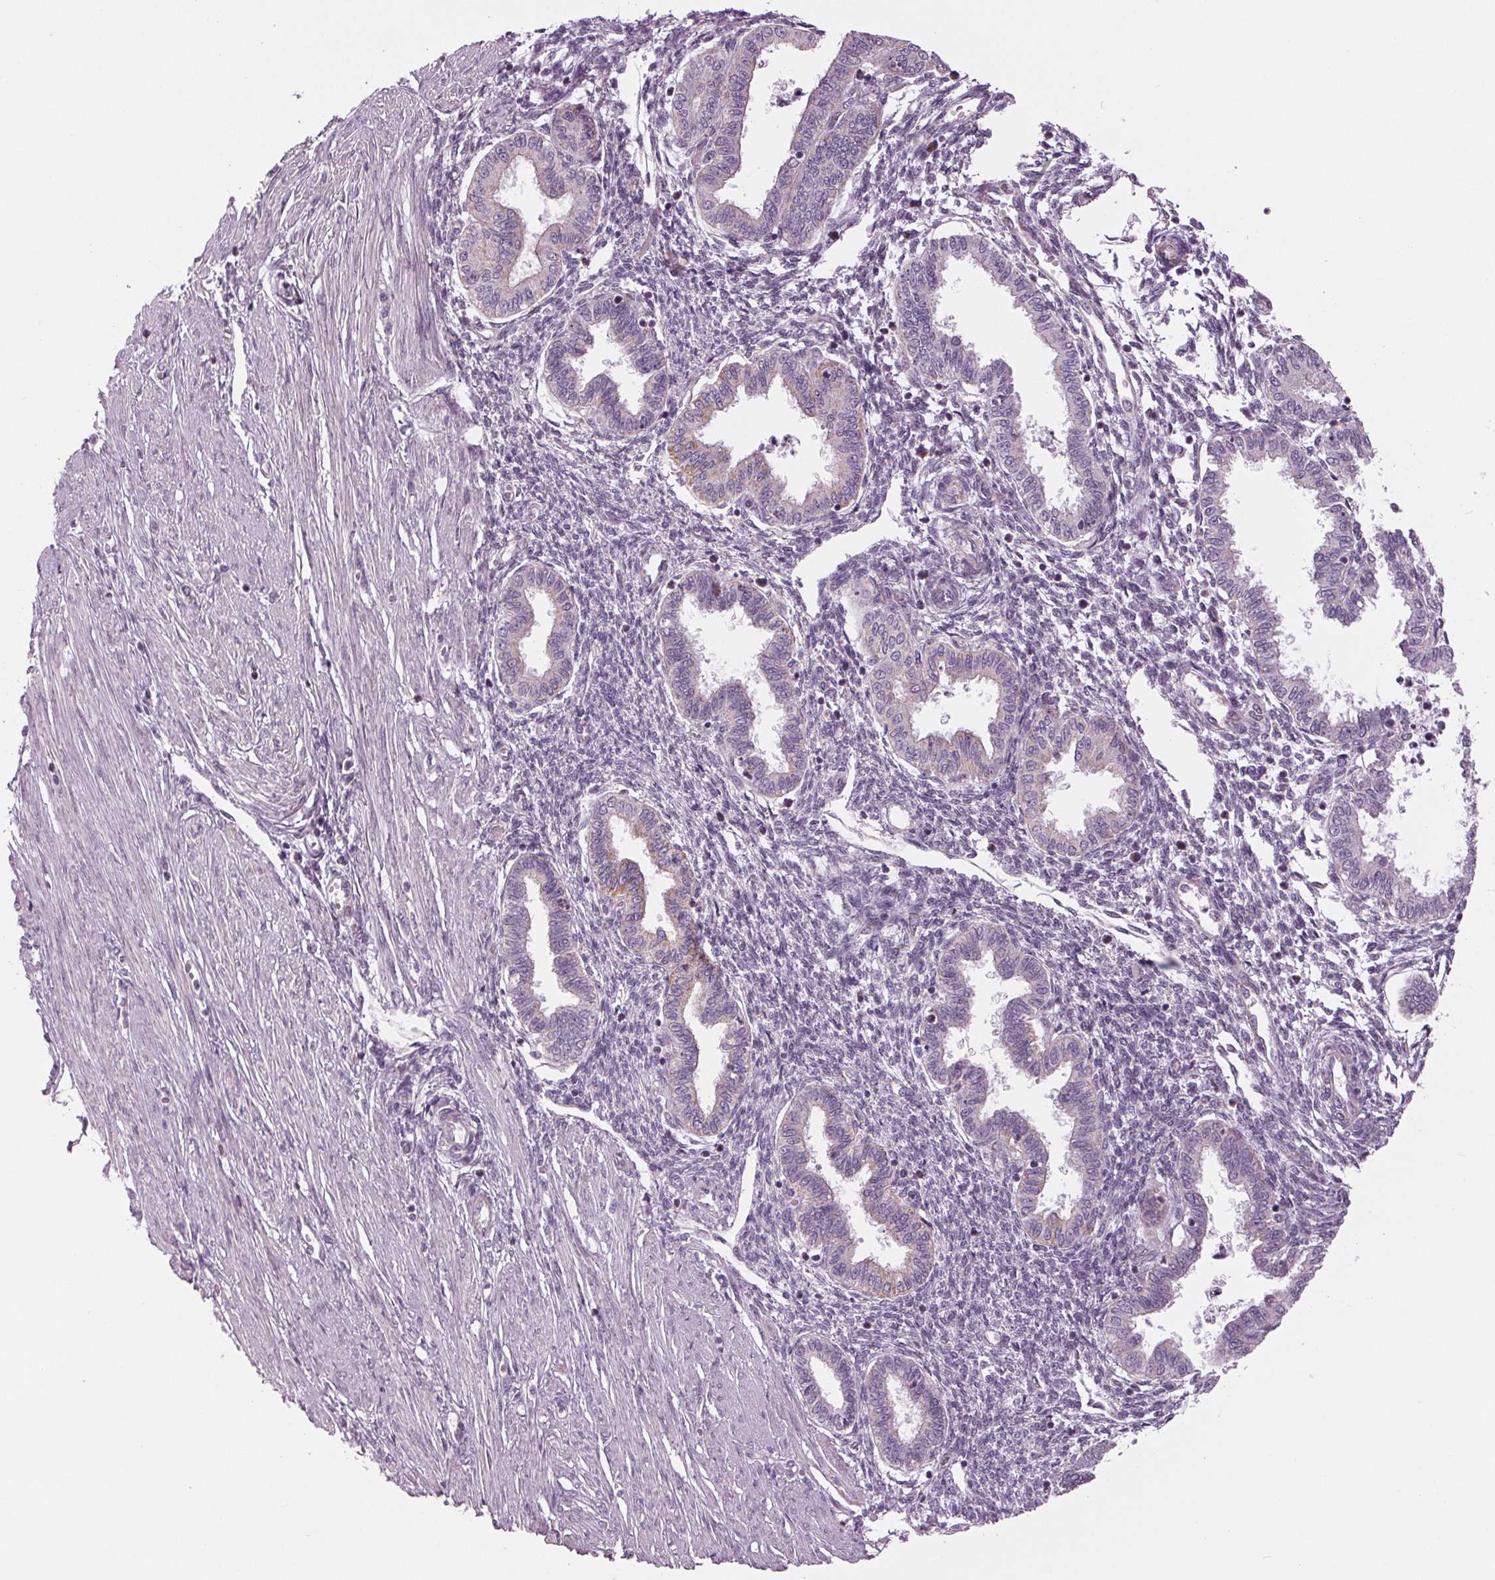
{"staining": {"intensity": "negative", "quantity": "none", "location": "none"}, "tissue": "endometrium", "cell_type": "Cells in endometrial stroma", "image_type": "normal", "snomed": [{"axis": "morphology", "description": "Normal tissue, NOS"}, {"axis": "topography", "description": "Endometrium"}], "caption": "Cells in endometrial stroma show no significant expression in benign endometrium.", "gene": "SAMD4A", "patient": {"sex": "female", "age": 33}}